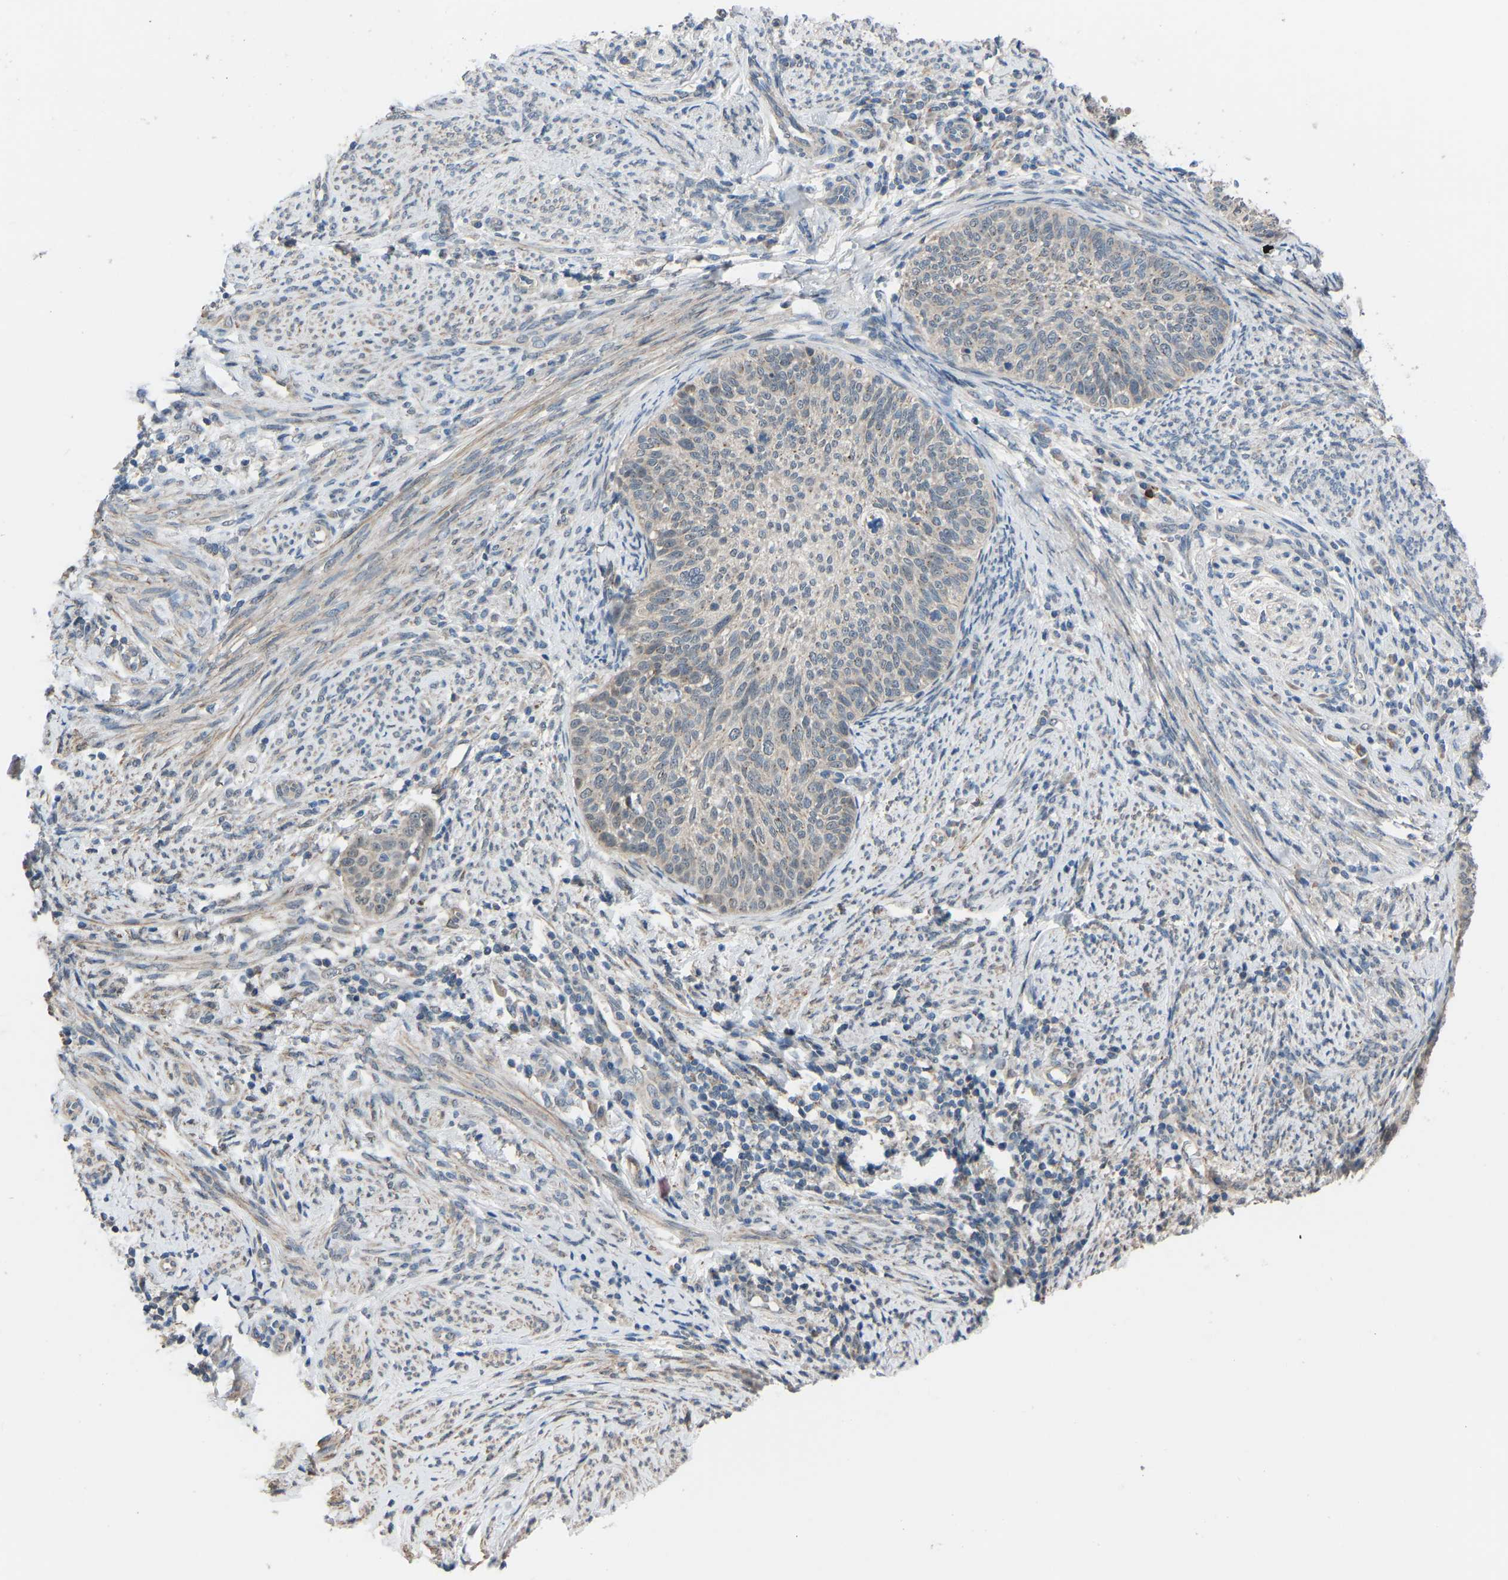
{"staining": {"intensity": "negative", "quantity": "none", "location": "none"}, "tissue": "cervical cancer", "cell_type": "Tumor cells", "image_type": "cancer", "snomed": [{"axis": "morphology", "description": "Squamous cell carcinoma, NOS"}, {"axis": "topography", "description": "Cervix"}], "caption": "Human cervical cancer stained for a protein using immunohistochemistry (IHC) demonstrates no positivity in tumor cells.", "gene": "CDK2AP1", "patient": {"sex": "female", "age": 70}}